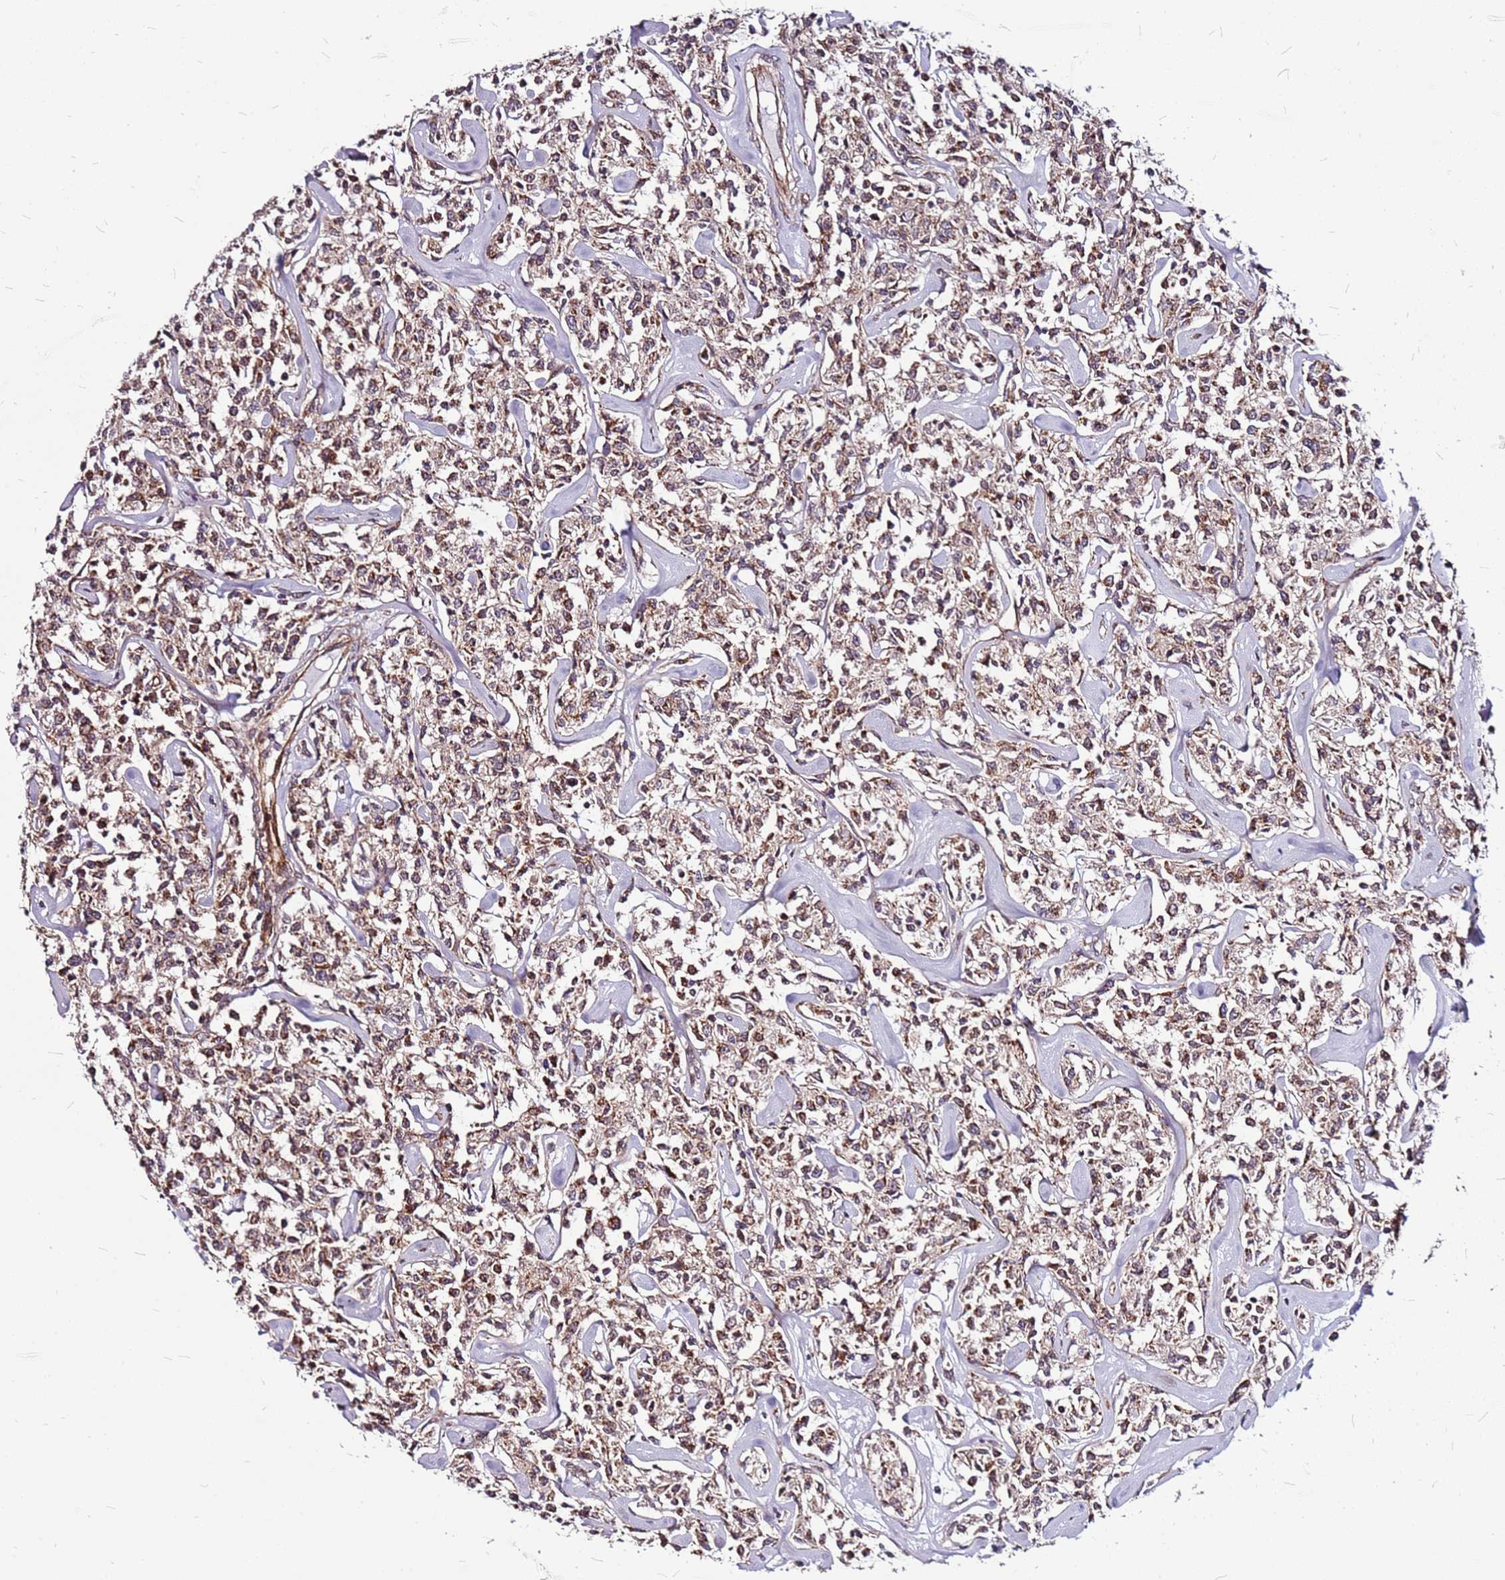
{"staining": {"intensity": "moderate", "quantity": ">75%", "location": "cytoplasmic/membranous,nuclear"}, "tissue": "lymphoma", "cell_type": "Tumor cells", "image_type": "cancer", "snomed": [{"axis": "morphology", "description": "Malignant lymphoma, non-Hodgkin's type, Low grade"}, {"axis": "topography", "description": "Small intestine"}], "caption": "Tumor cells show moderate cytoplasmic/membranous and nuclear expression in approximately >75% of cells in malignant lymphoma, non-Hodgkin's type (low-grade).", "gene": "OR51T1", "patient": {"sex": "female", "age": 59}}